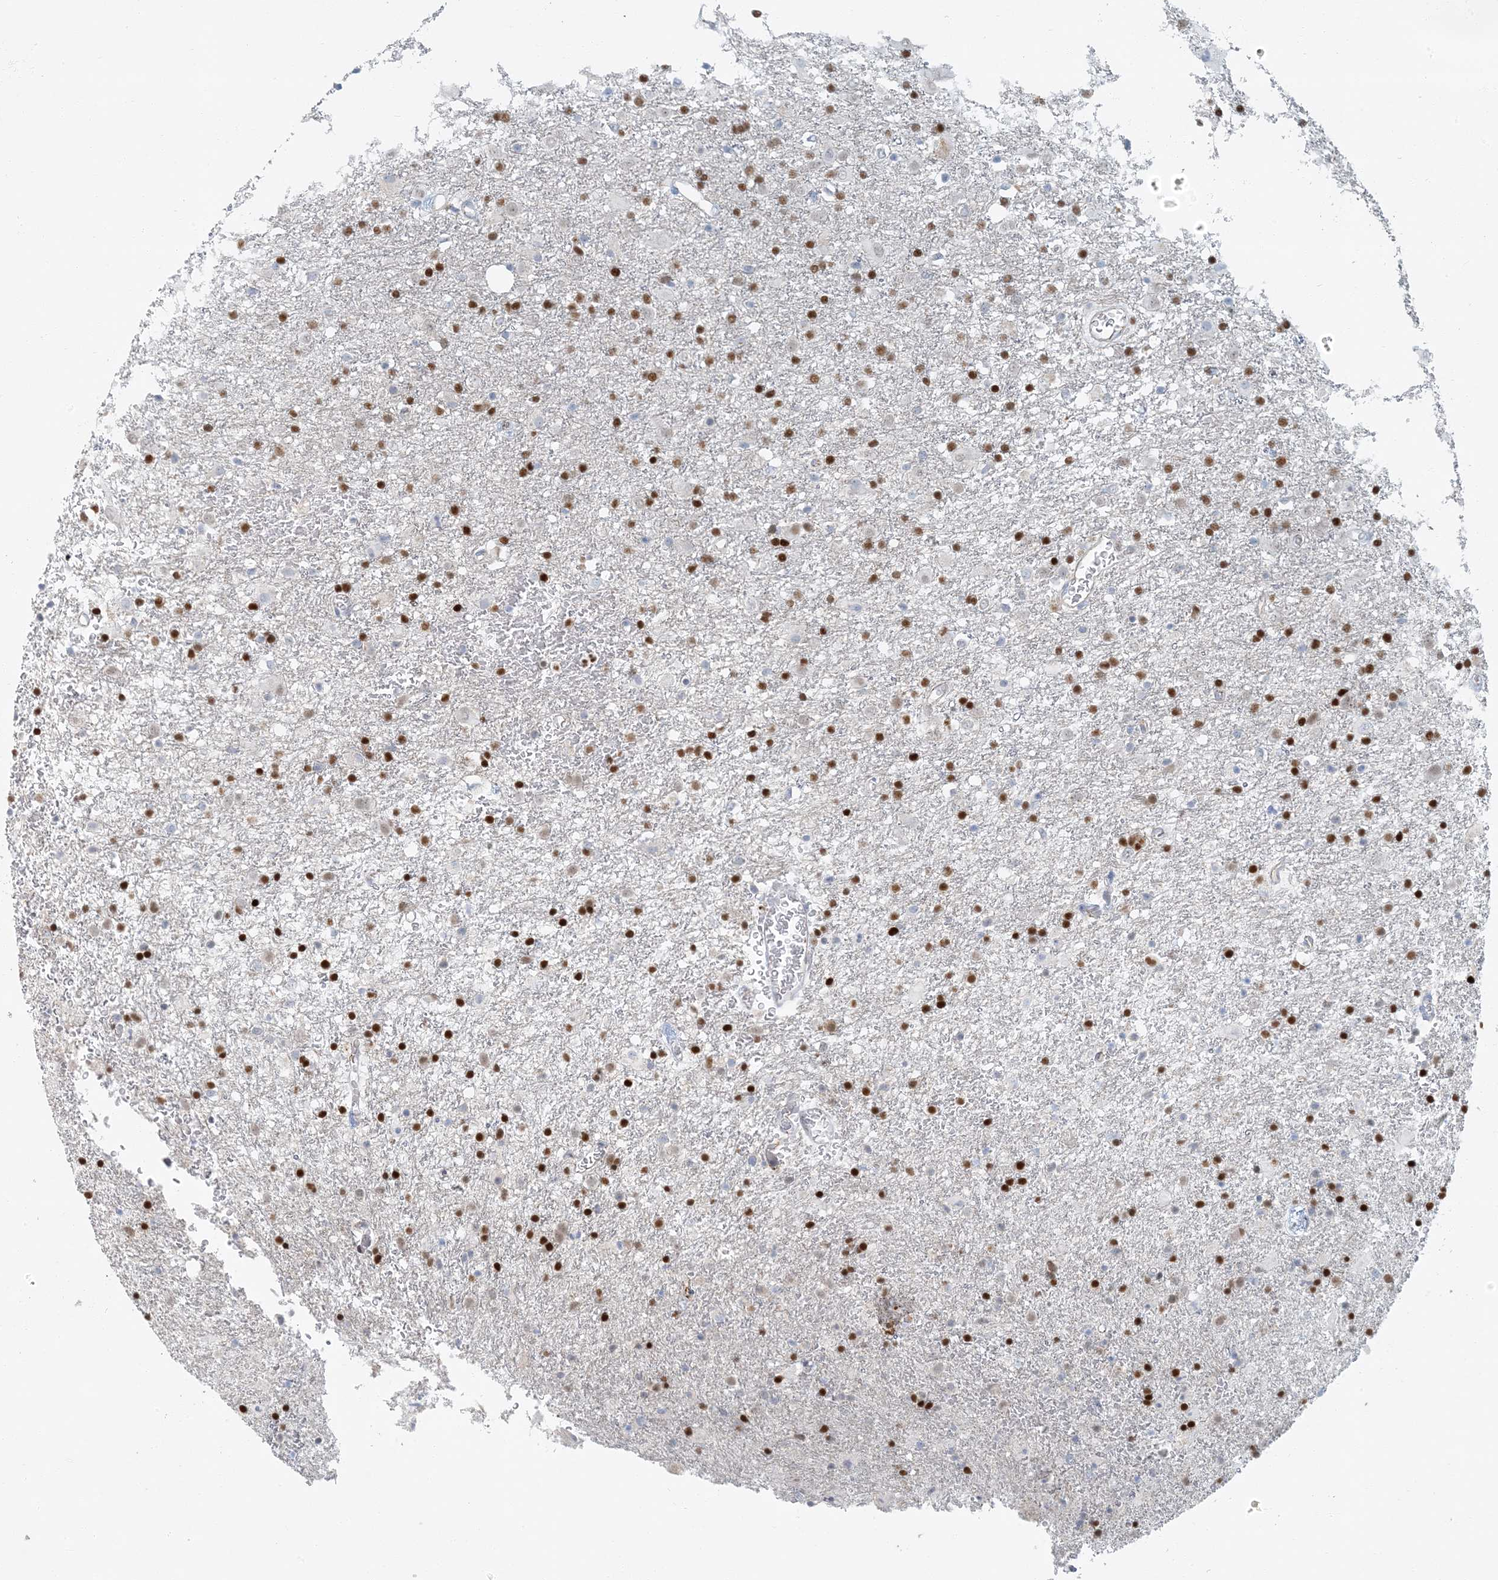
{"staining": {"intensity": "moderate", "quantity": ">75%", "location": "nuclear"}, "tissue": "glioma", "cell_type": "Tumor cells", "image_type": "cancer", "snomed": [{"axis": "morphology", "description": "Glioma, malignant, Low grade"}, {"axis": "topography", "description": "Brain"}], "caption": "Glioma stained with a protein marker exhibits moderate staining in tumor cells.", "gene": "AK9", "patient": {"sex": "male", "age": 65}}